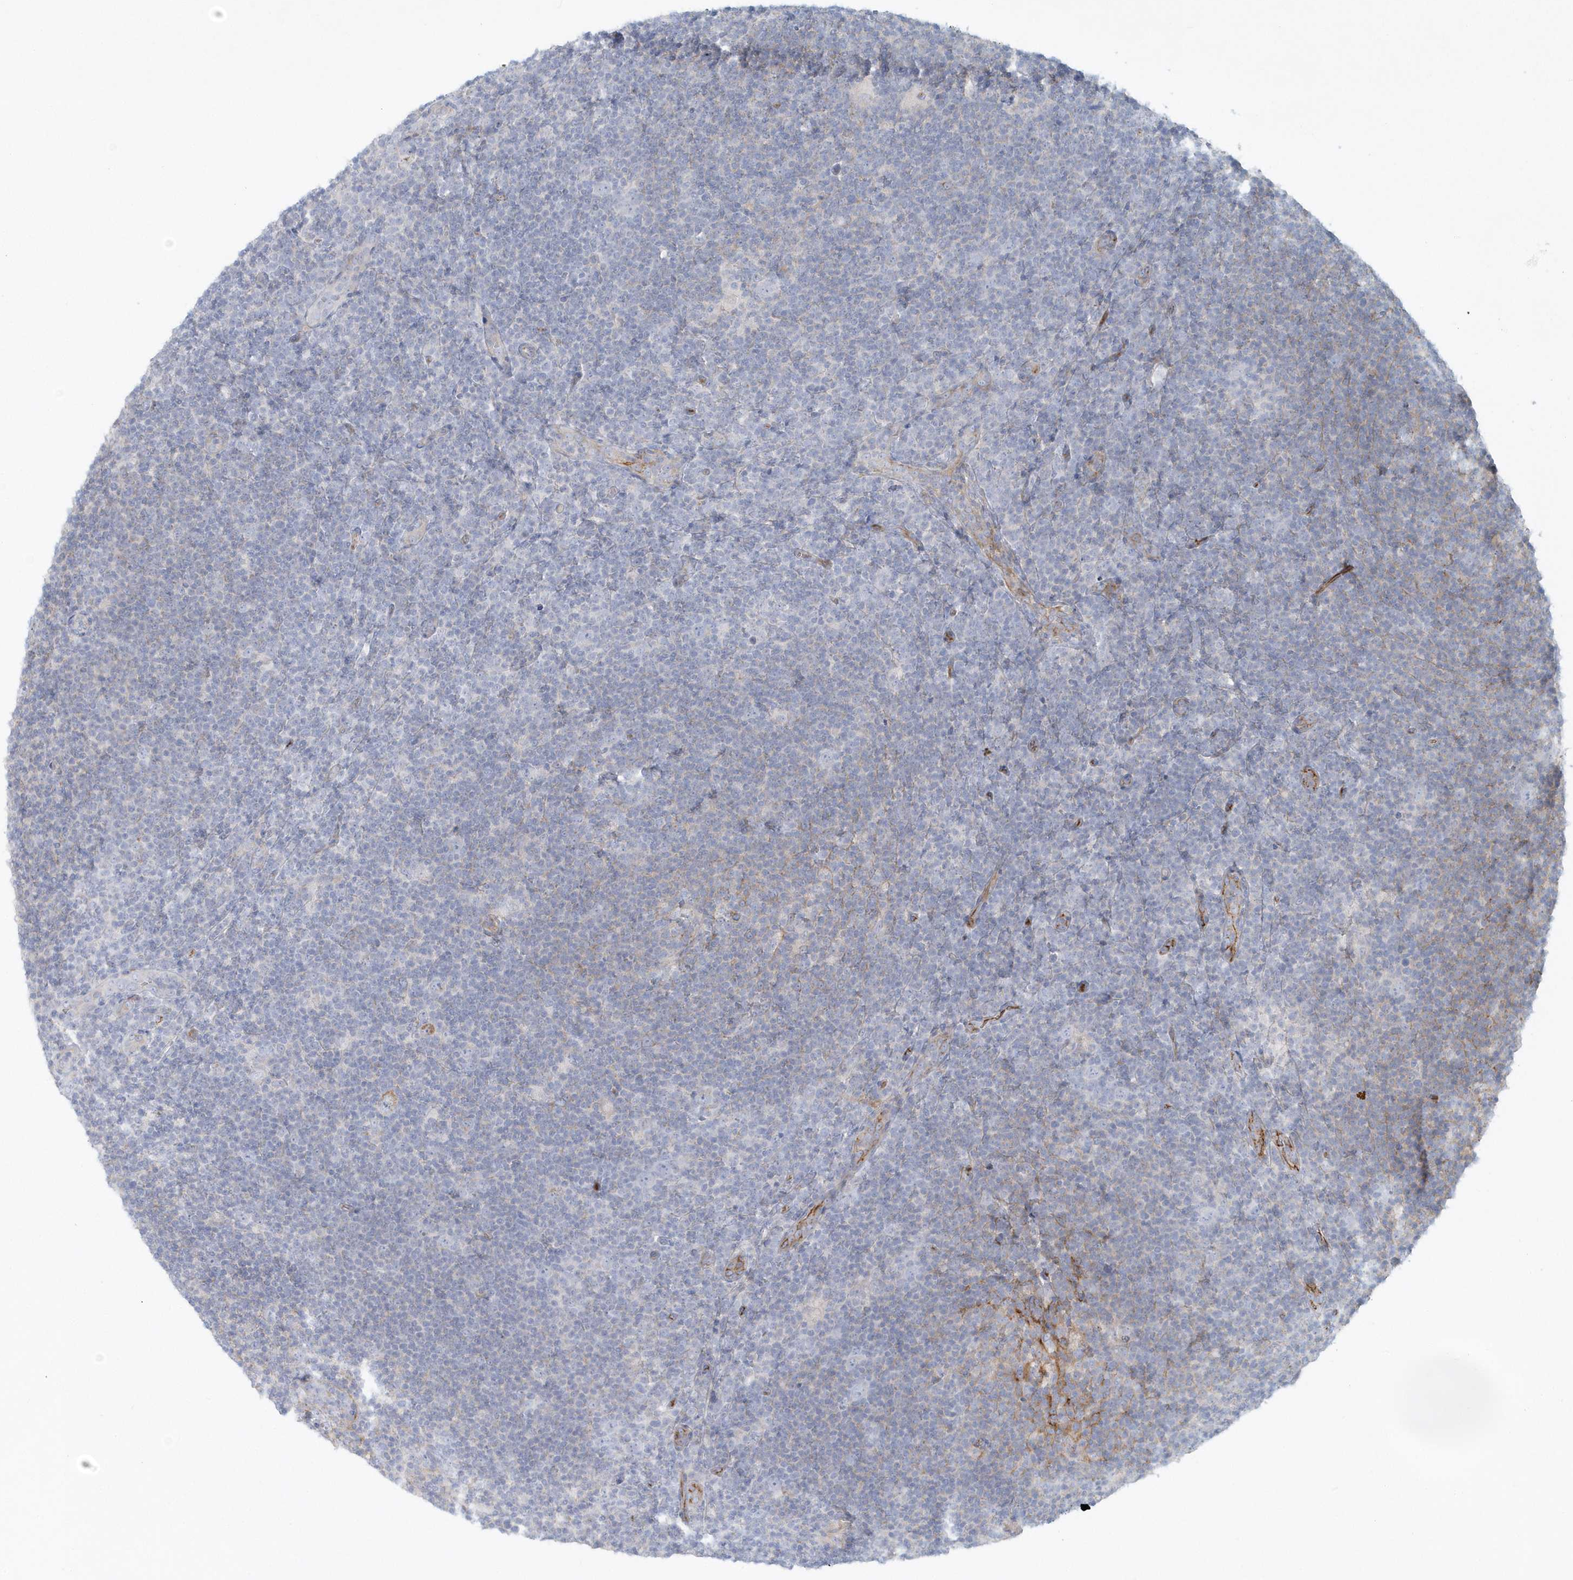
{"staining": {"intensity": "negative", "quantity": "none", "location": "none"}, "tissue": "lymphoma", "cell_type": "Tumor cells", "image_type": "cancer", "snomed": [{"axis": "morphology", "description": "Hodgkin's disease, NOS"}, {"axis": "topography", "description": "Lymph node"}], "caption": "A micrograph of human Hodgkin's disease is negative for staining in tumor cells.", "gene": "DNAH1", "patient": {"sex": "female", "age": 57}}